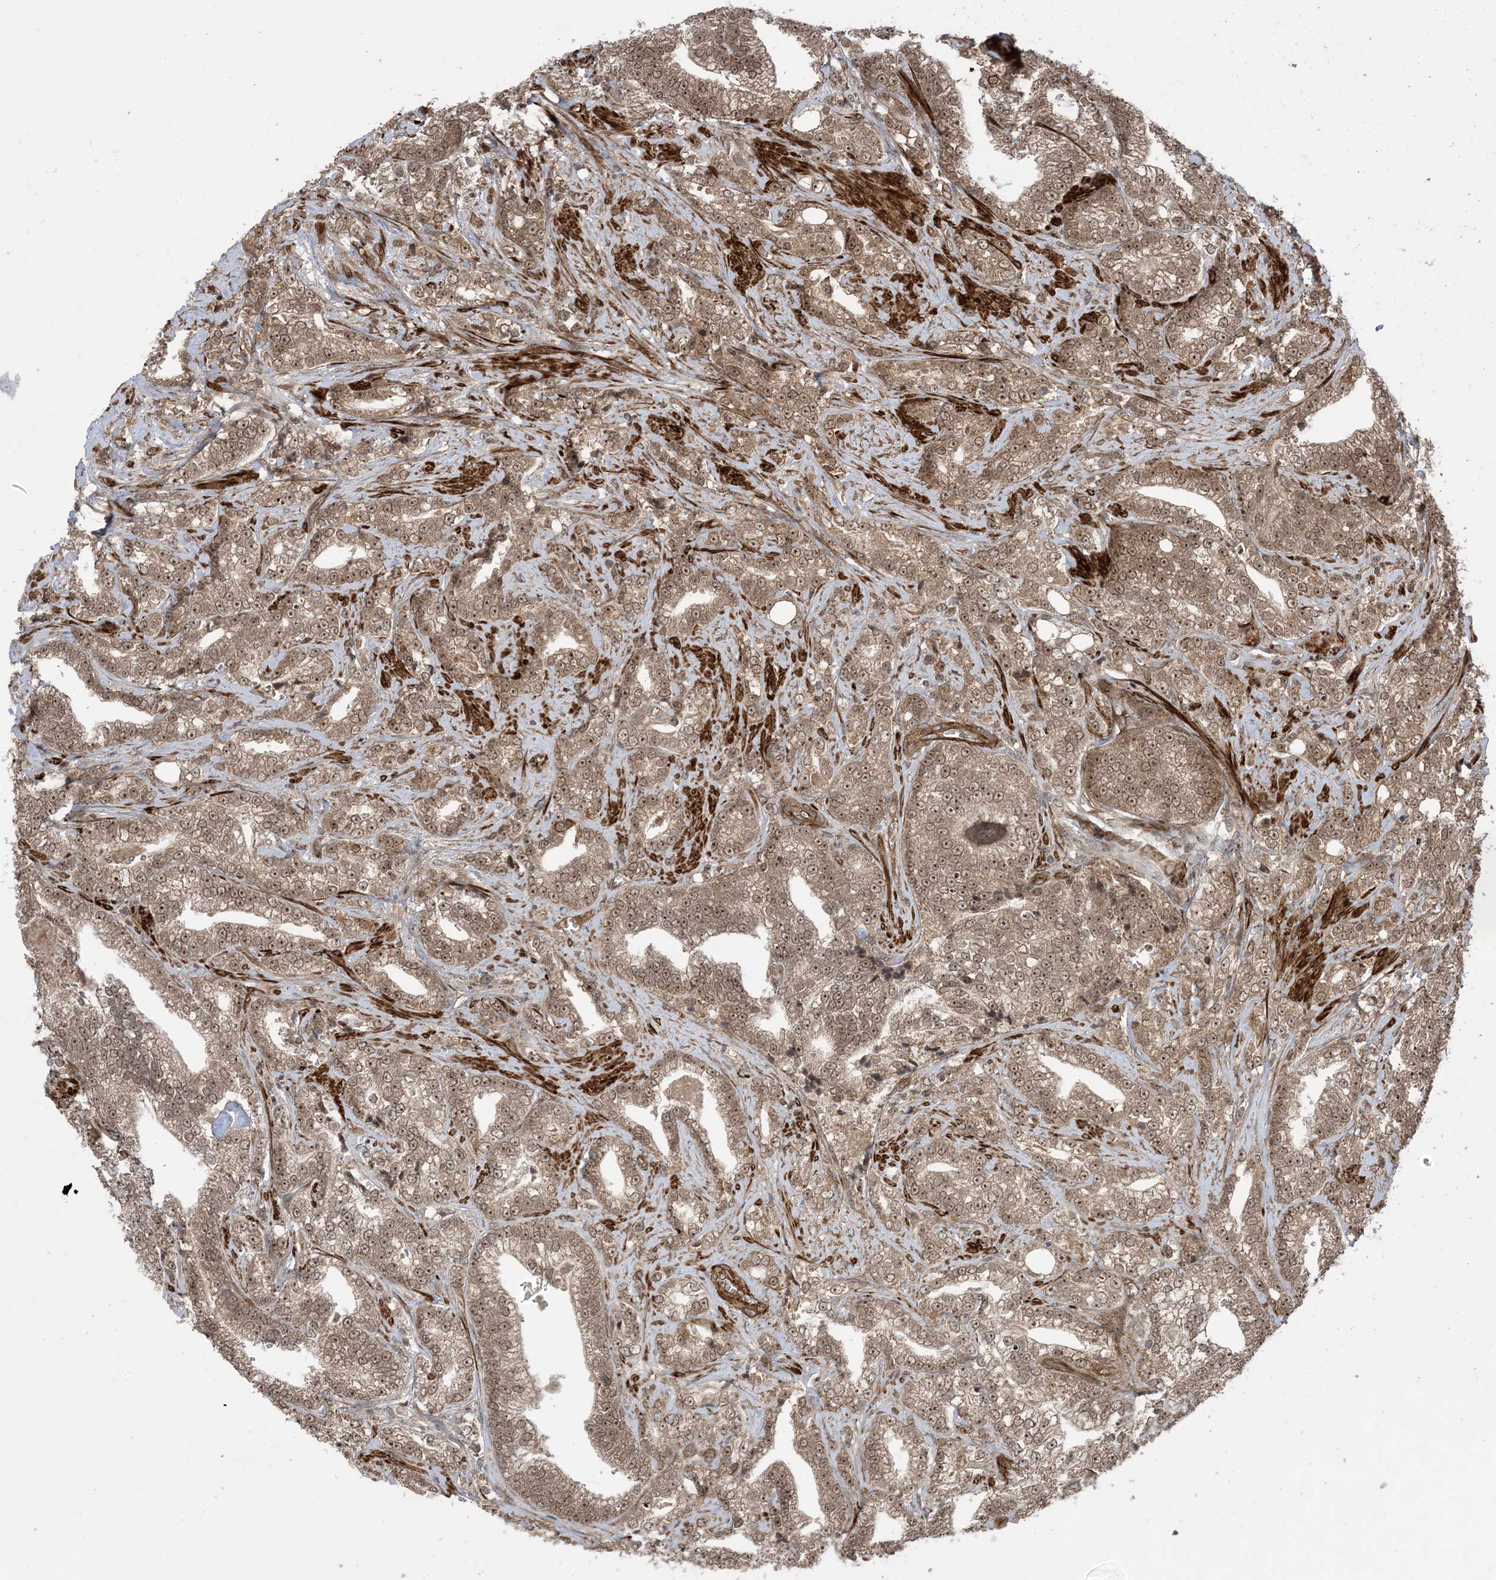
{"staining": {"intensity": "moderate", "quantity": ">75%", "location": "cytoplasmic/membranous,nuclear"}, "tissue": "prostate cancer", "cell_type": "Tumor cells", "image_type": "cancer", "snomed": [{"axis": "morphology", "description": "Adenocarcinoma, High grade"}, {"axis": "topography", "description": "Prostate and seminal vesicle, NOS"}], "caption": "Immunohistochemical staining of prostate cancer demonstrates medium levels of moderate cytoplasmic/membranous and nuclear positivity in about >75% of tumor cells. The protein is shown in brown color, while the nuclei are stained blue.", "gene": "ZNF511", "patient": {"sex": "male", "age": 67}}